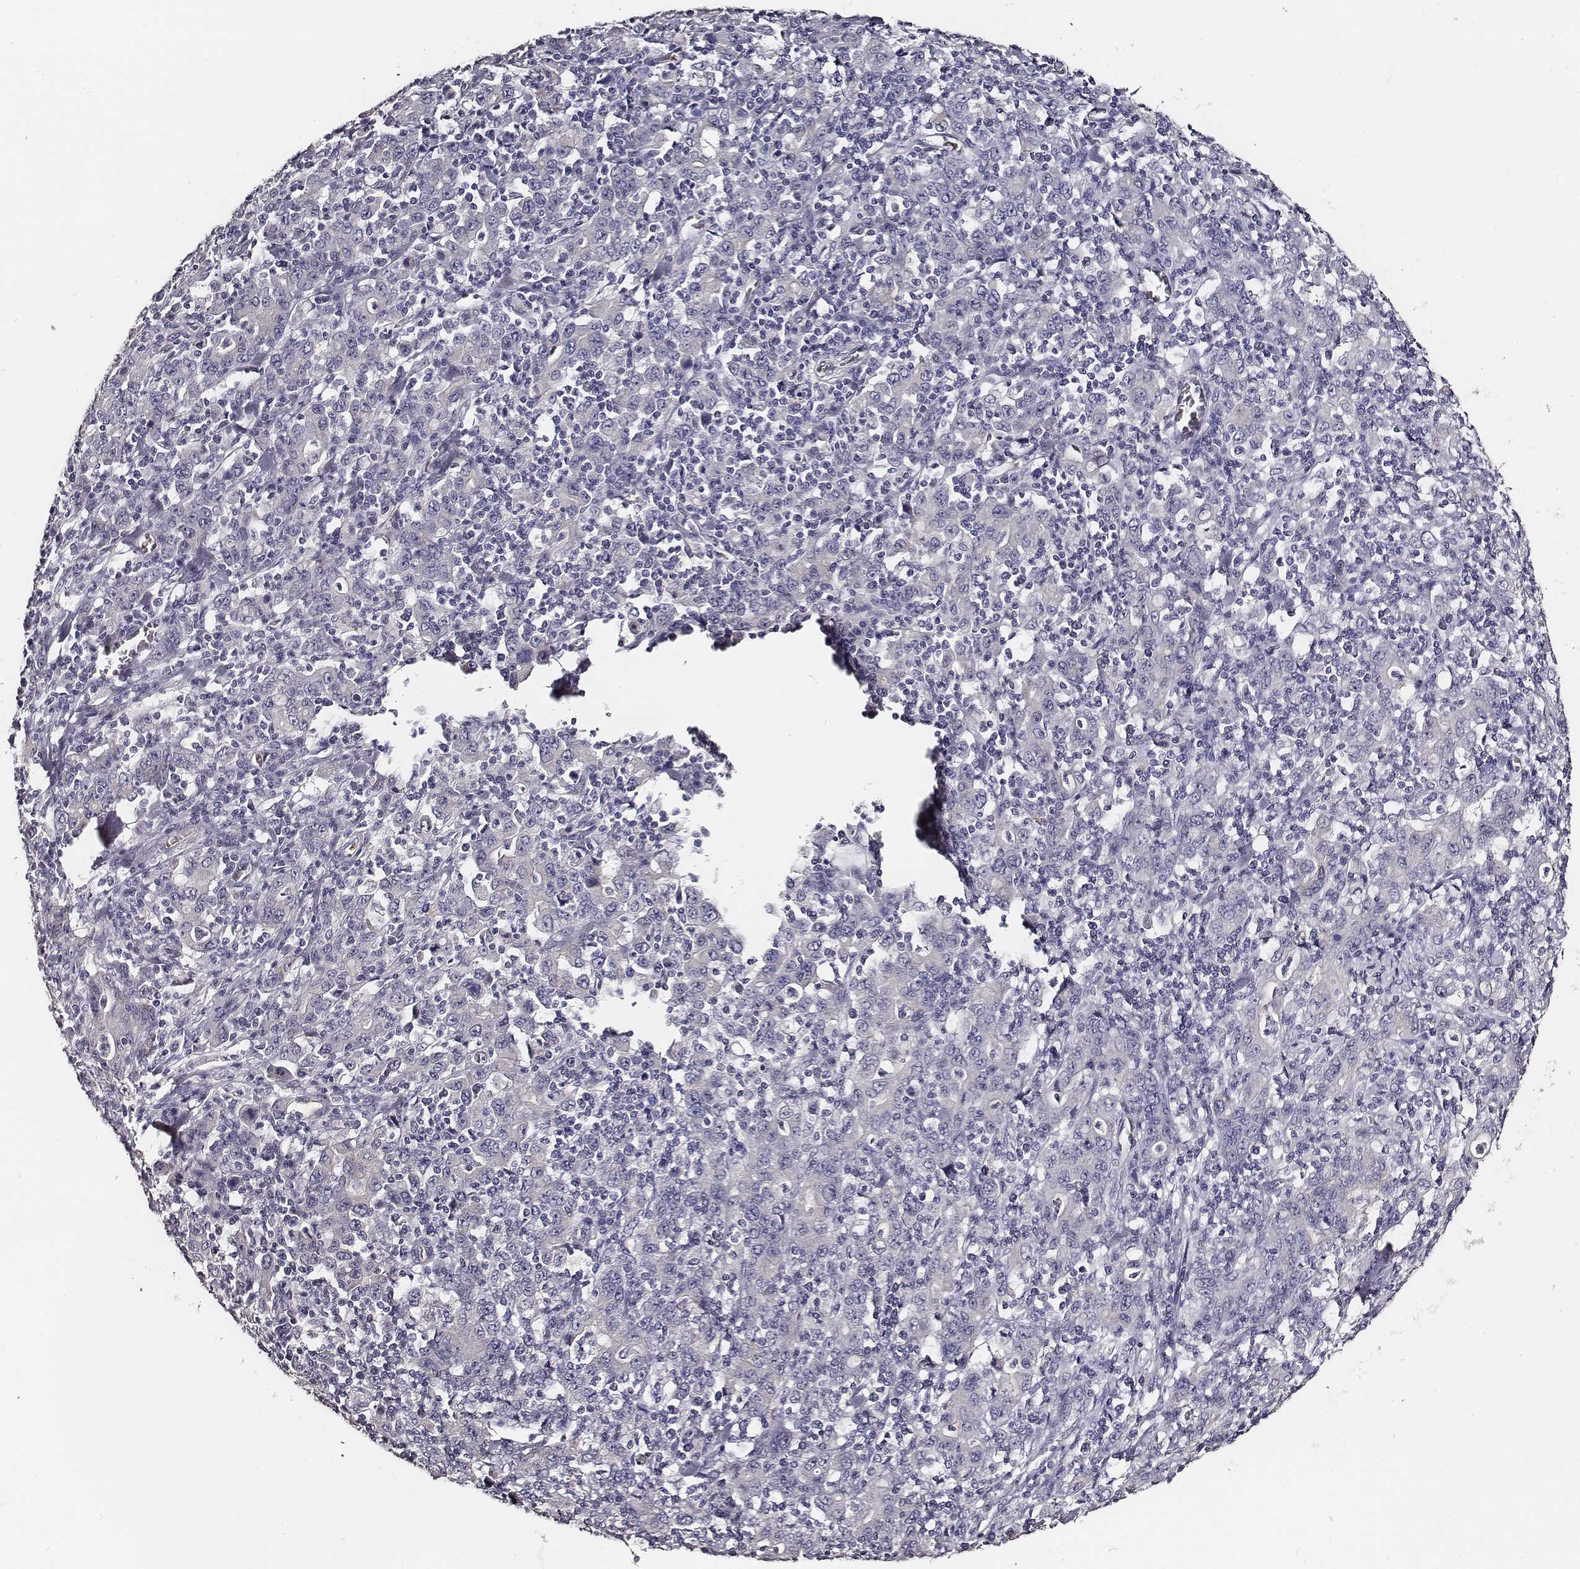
{"staining": {"intensity": "negative", "quantity": "none", "location": "none"}, "tissue": "stomach cancer", "cell_type": "Tumor cells", "image_type": "cancer", "snomed": [{"axis": "morphology", "description": "Adenocarcinoma, NOS"}, {"axis": "topography", "description": "Stomach, upper"}], "caption": "Immunohistochemical staining of adenocarcinoma (stomach) shows no significant positivity in tumor cells.", "gene": "AADAT", "patient": {"sex": "male", "age": 69}}